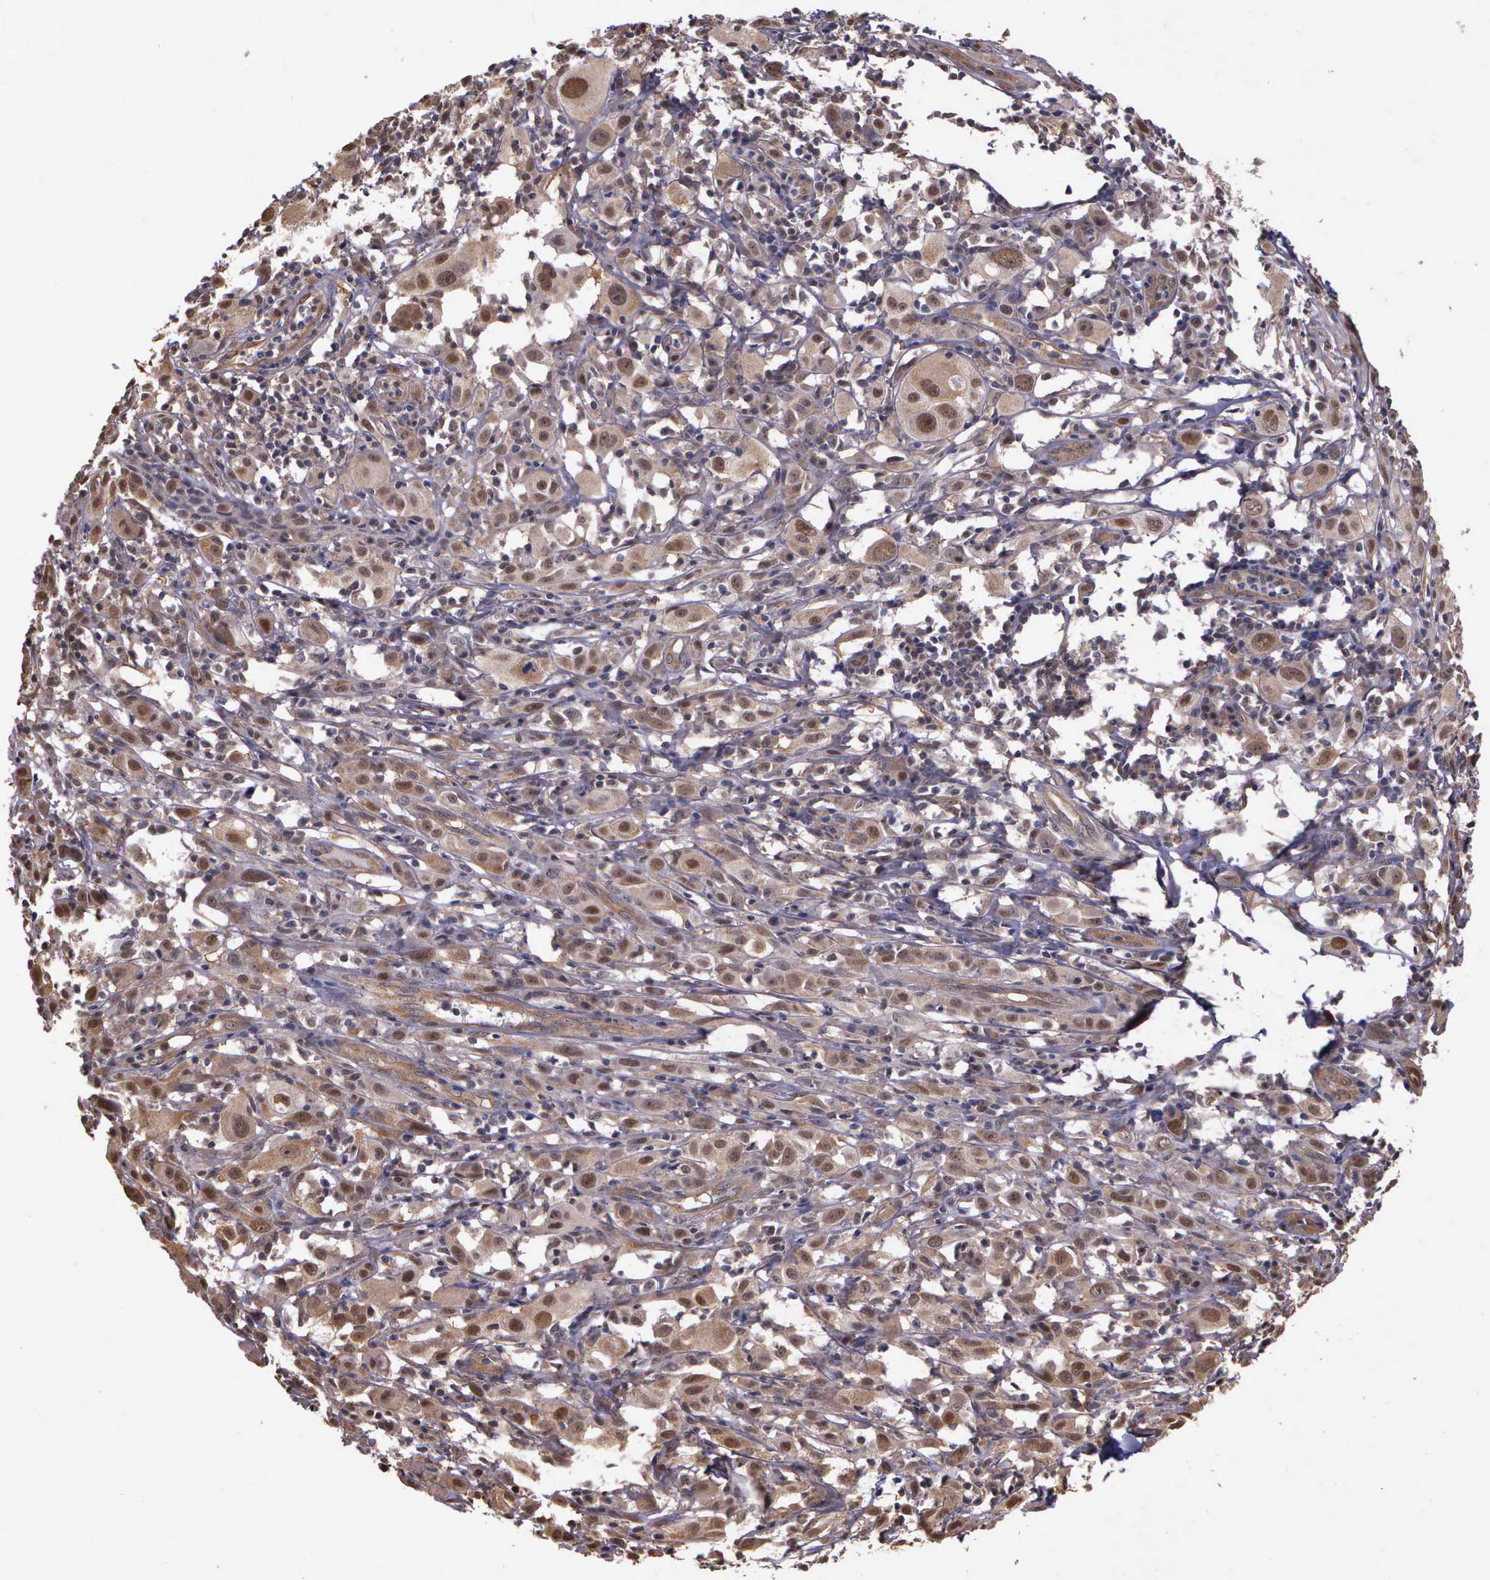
{"staining": {"intensity": "moderate", "quantity": ">75%", "location": "cytoplasmic/membranous,nuclear"}, "tissue": "melanoma", "cell_type": "Tumor cells", "image_type": "cancer", "snomed": [{"axis": "morphology", "description": "Malignant melanoma, NOS"}, {"axis": "topography", "description": "Skin"}], "caption": "Immunohistochemistry of human melanoma displays medium levels of moderate cytoplasmic/membranous and nuclear expression in about >75% of tumor cells. The protein of interest is stained brown, and the nuclei are stained in blue (DAB IHC with brightfield microscopy, high magnification).", "gene": "PSMC1", "patient": {"sex": "female", "age": 52}}